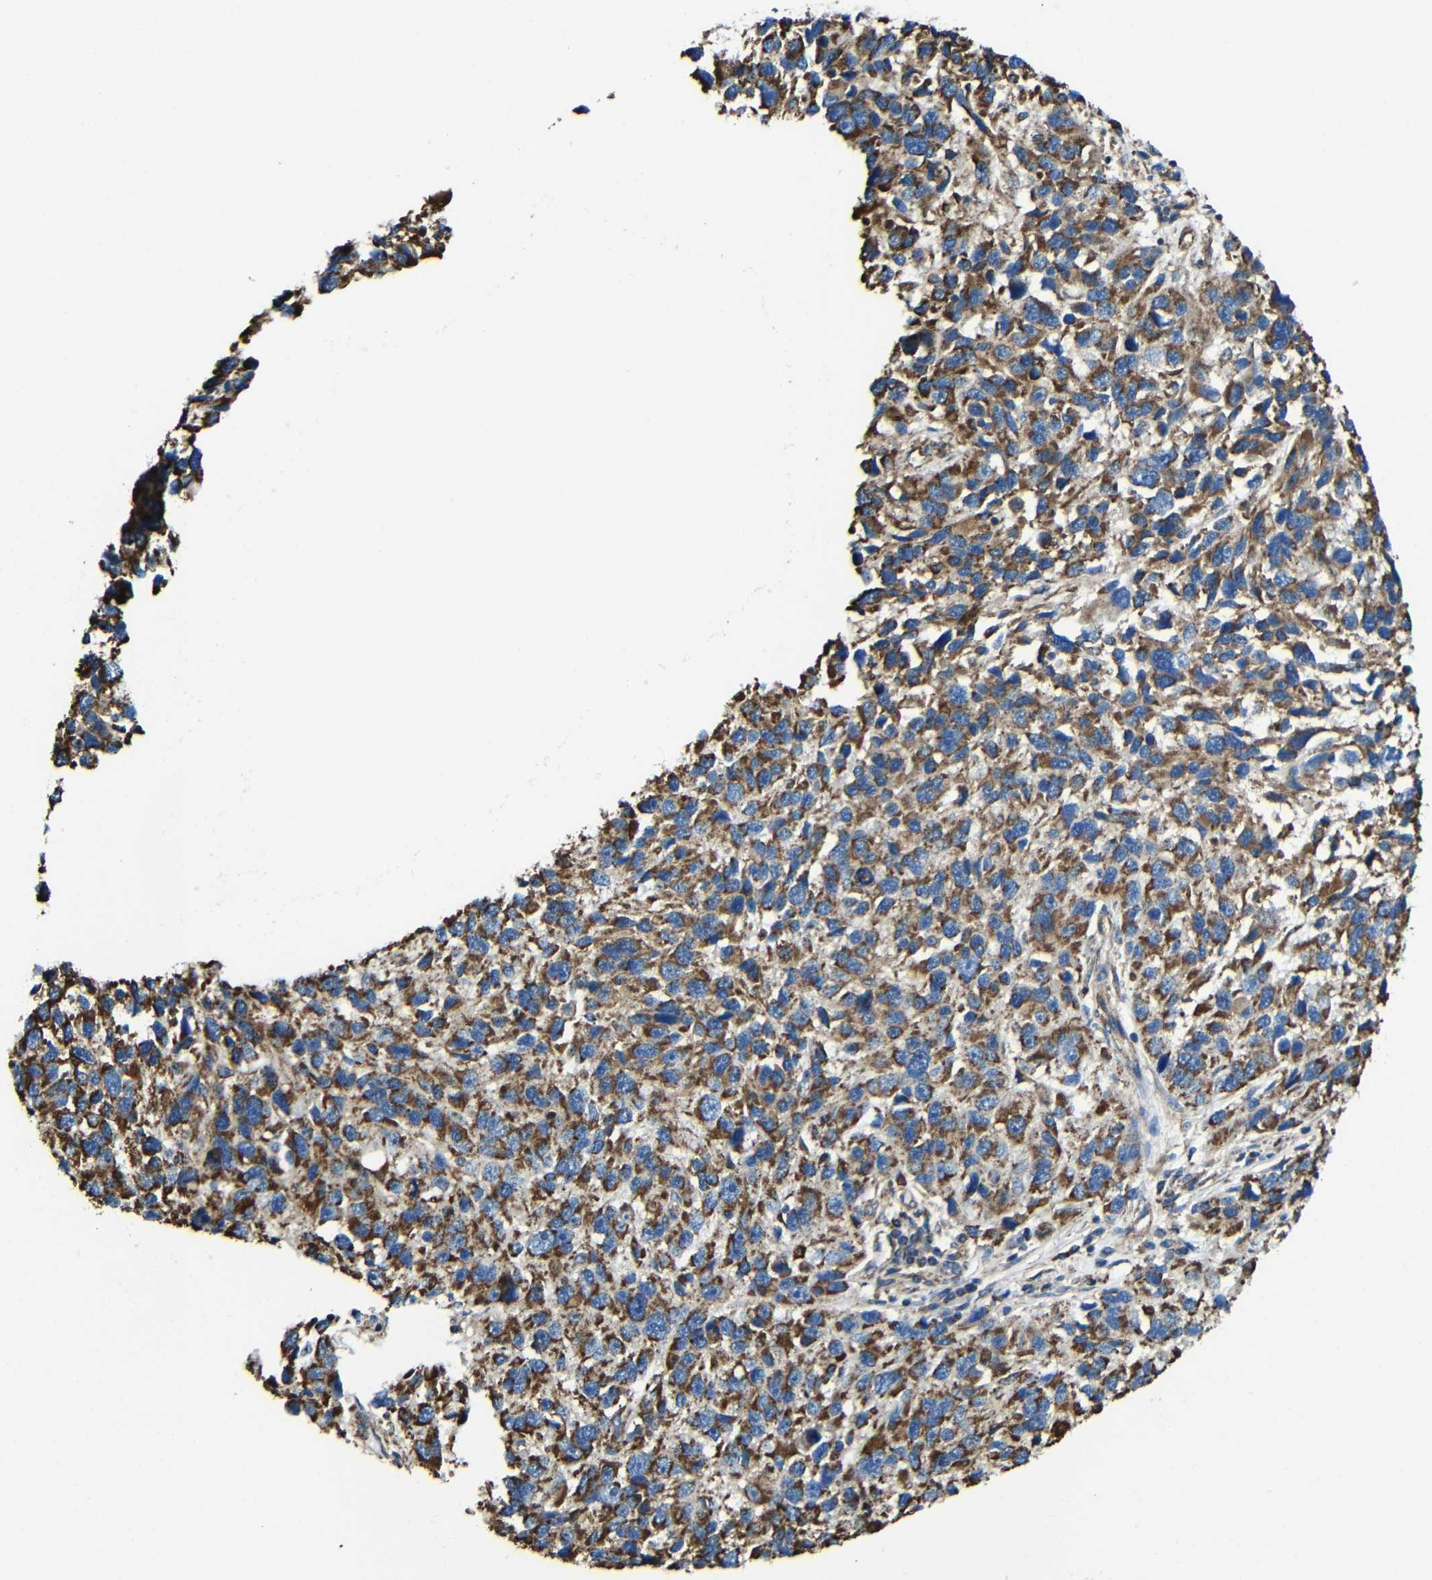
{"staining": {"intensity": "strong", "quantity": ">75%", "location": "cytoplasmic/membranous"}, "tissue": "melanoma", "cell_type": "Tumor cells", "image_type": "cancer", "snomed": [{"axis": "morphology", "description": "Malignant melanoma, NOS"}, {"axis": "topography", "description": "Skin"}], "caption": "Approximately >75% of tumor cells in malignant melanoma display strong cytoplasmic/membranous protein staining as visualized by brown immunohistochemical staining.", "gene": "INTS6L", "patient": {"sex": "male", "age": 53}}